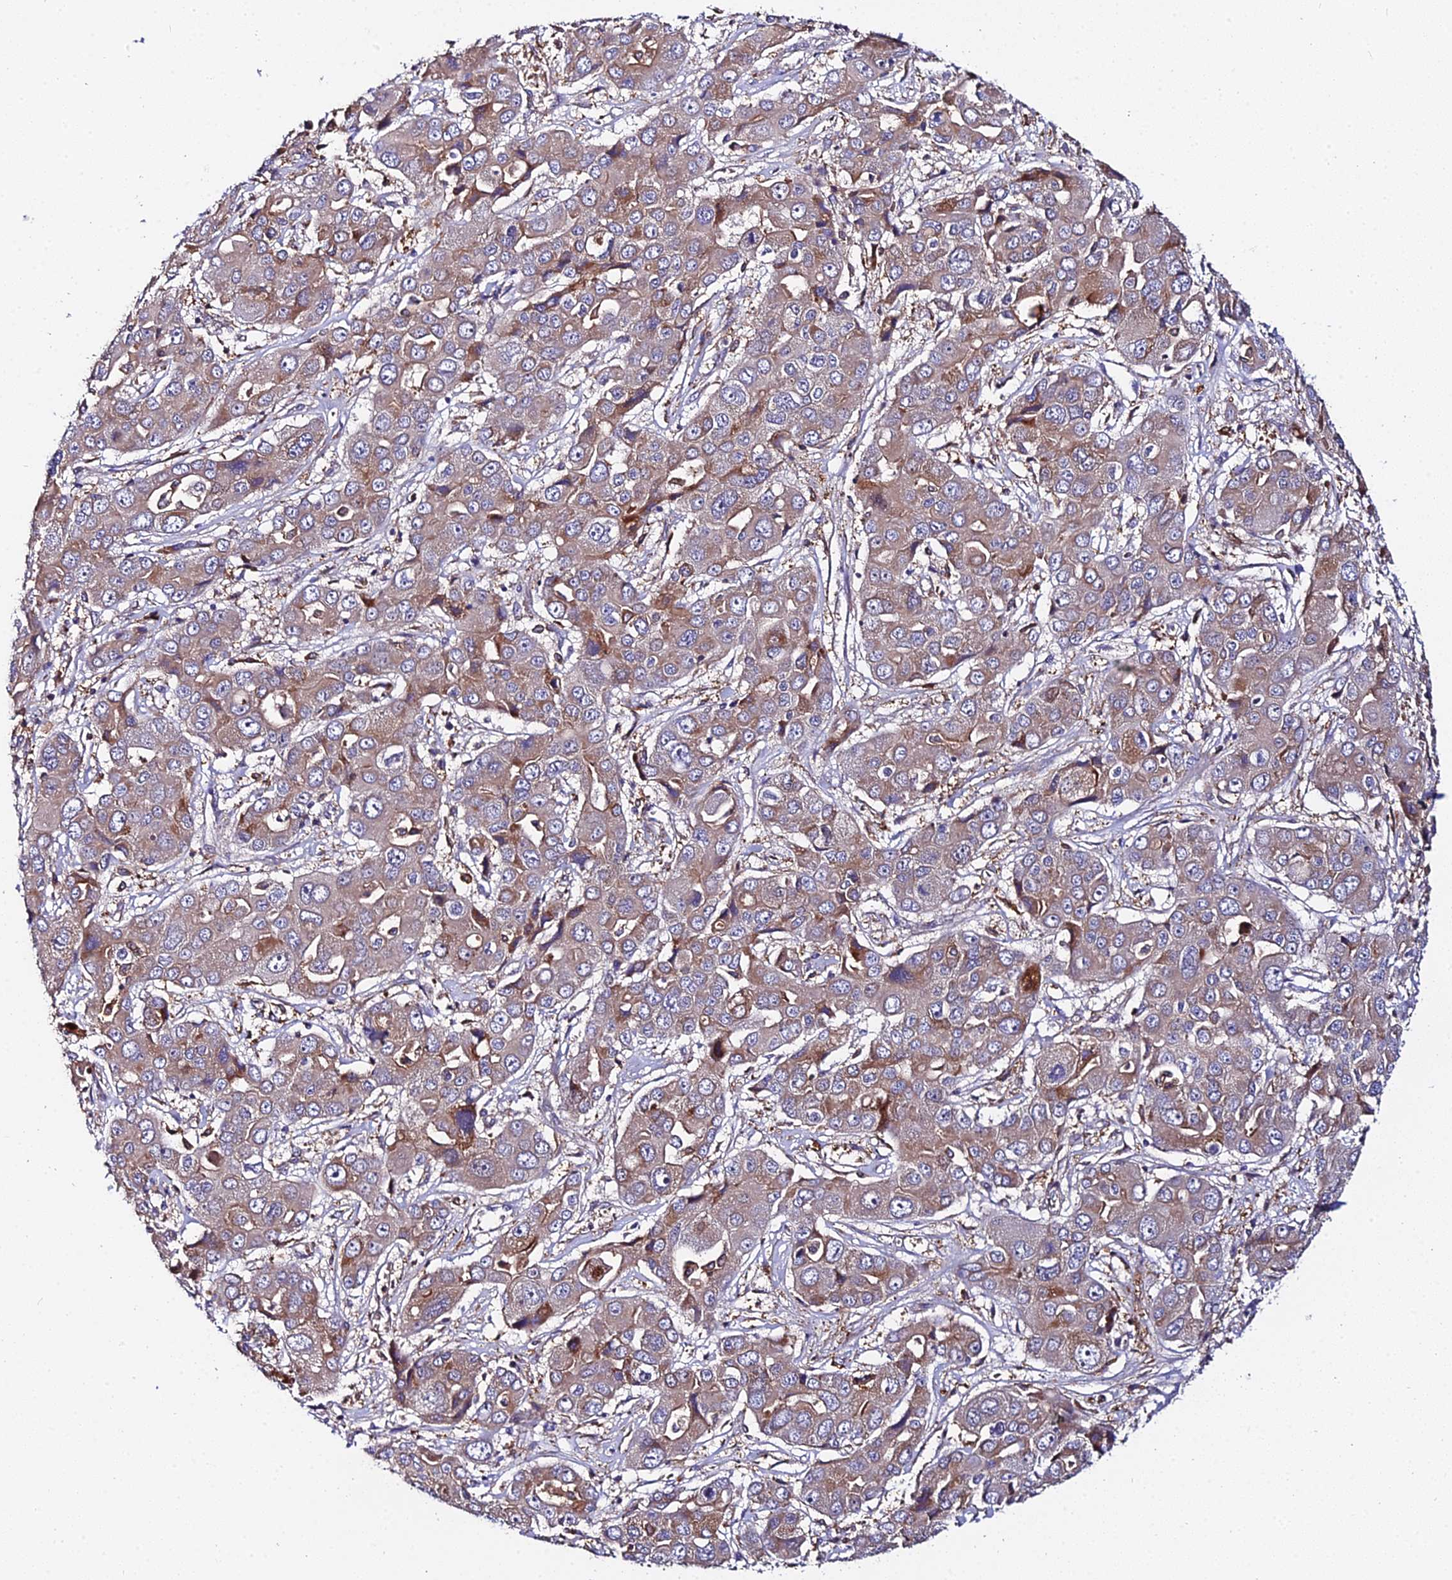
{"staining": {"intensity": "weak", "quantity": "25%-75%", "location": "cytoplasmic/membranous"}, "tissue": "liver cancer", "cell_type": "Tumor cells", "image_type": "cancer", "snomed": [{"axis": "morphology", "description": "Cholangiocarcinoma"}, {"axis": "topography", "description": "Liver"}], "caption": "IHC staining of liver cancer (cholangiocarcinoma), which shows low levels of weak cytoplasmic/membranous expression in about 25%-75% of tumor cells indicating weak cytoplasmic/membranous protein expression. The staining was performed using DAB (3,3'-diaminobenzidine) (brown) for protein detection and nuclei were counterstained in hematoxylin (blue).", "gene": "ZBED8", "patient": {"sex": "male", "age": 67}}